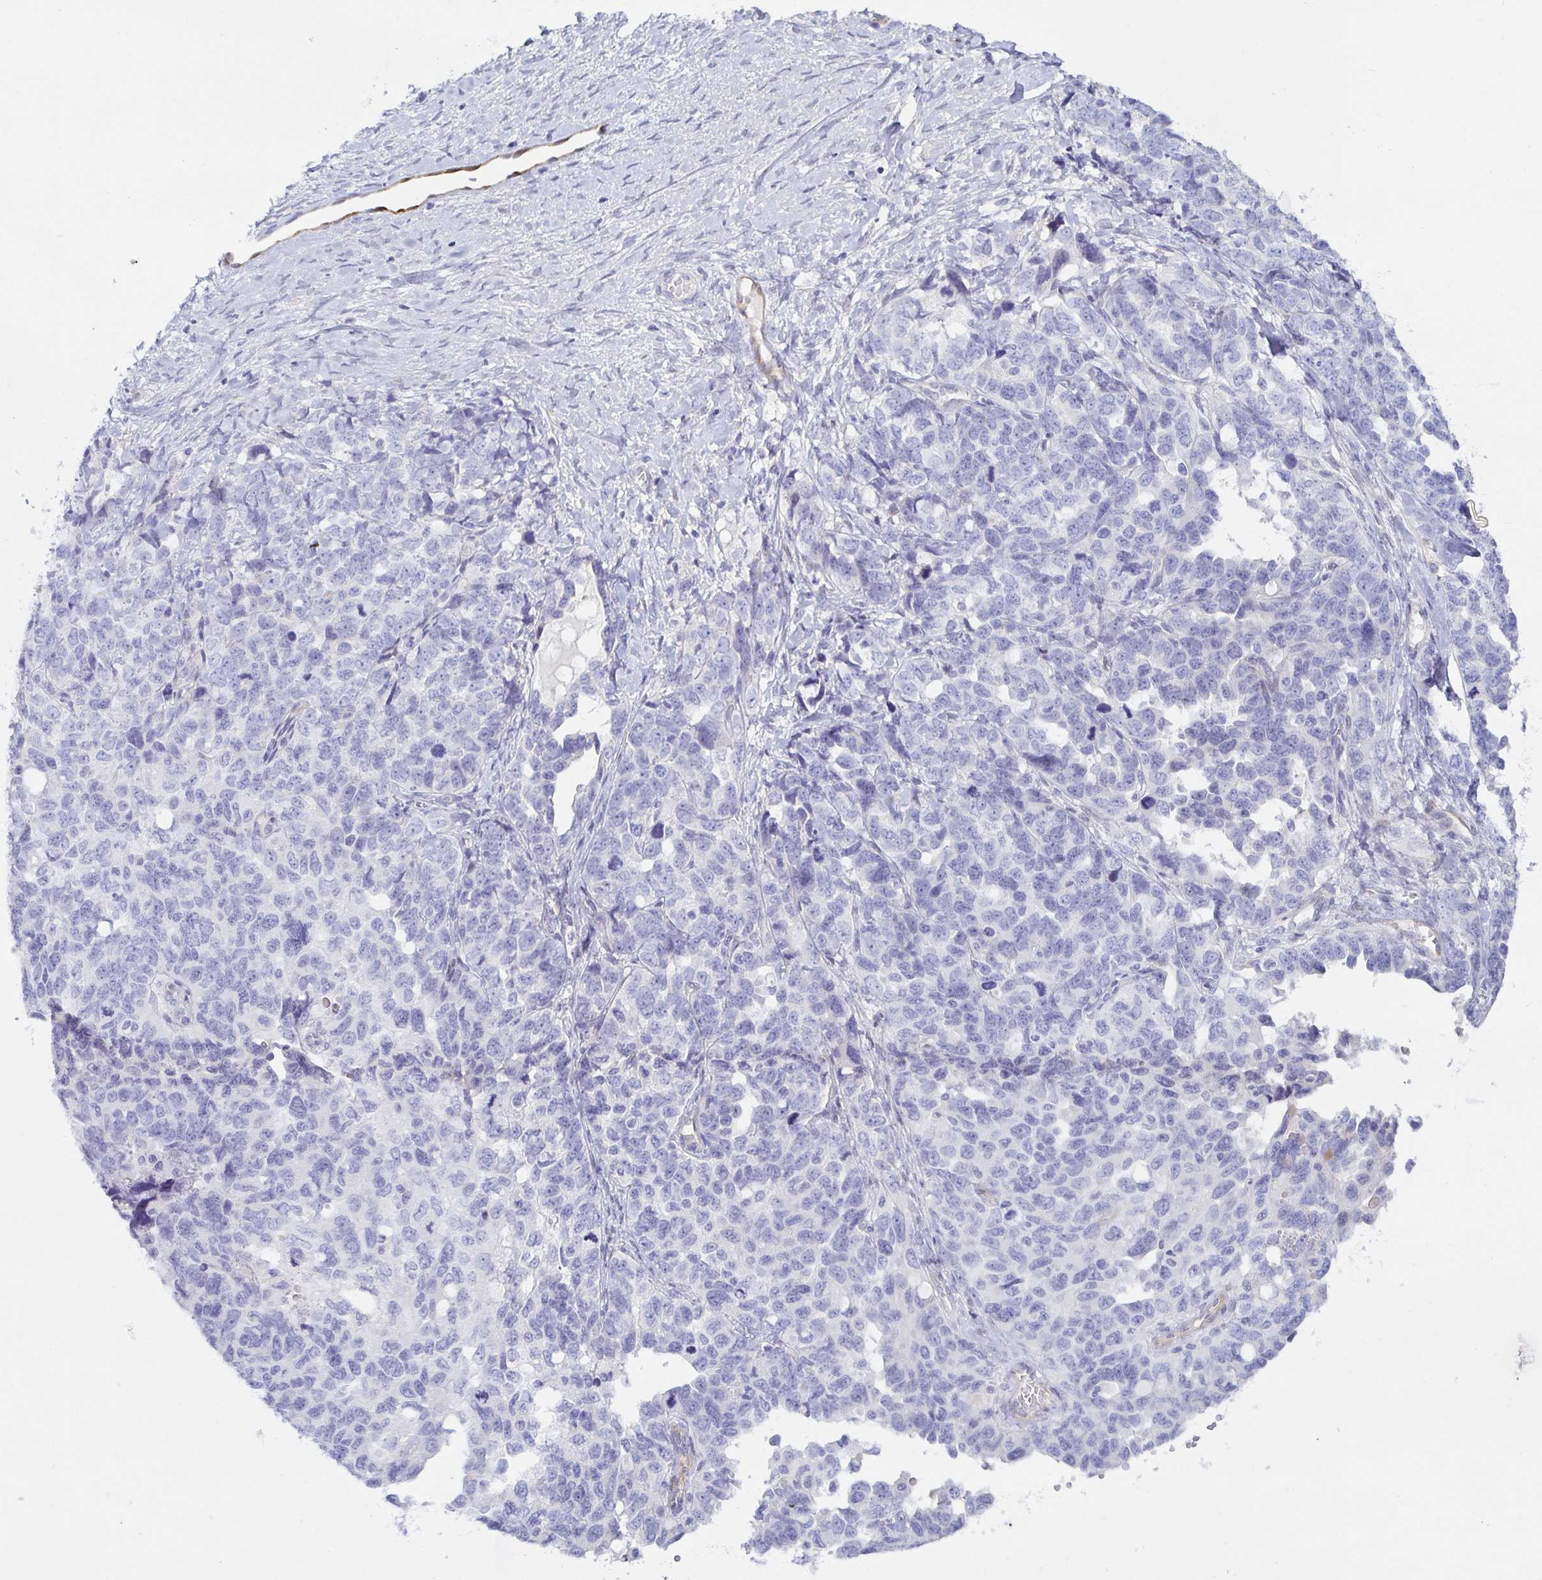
{"staining": {"intensity": "negative", "quantity": "none", "location": "none"}, "tissue": "ovarian cancer", "cell_type": "Tumor cells", "image_type": "cancer", "snomed": [{"axis": "morphology", "description": "Cystadenocarcinoma, serous, NOS"}, {"axis": "topography", "description": "Ovary"}], "caption": "DAB immunohistochemical staining of ovarian serous cystadenocarcinoma reveals no significant expression in tumor cells.", "gene": "SPAG4", "patient": {"sex": "female", "age": 69}}